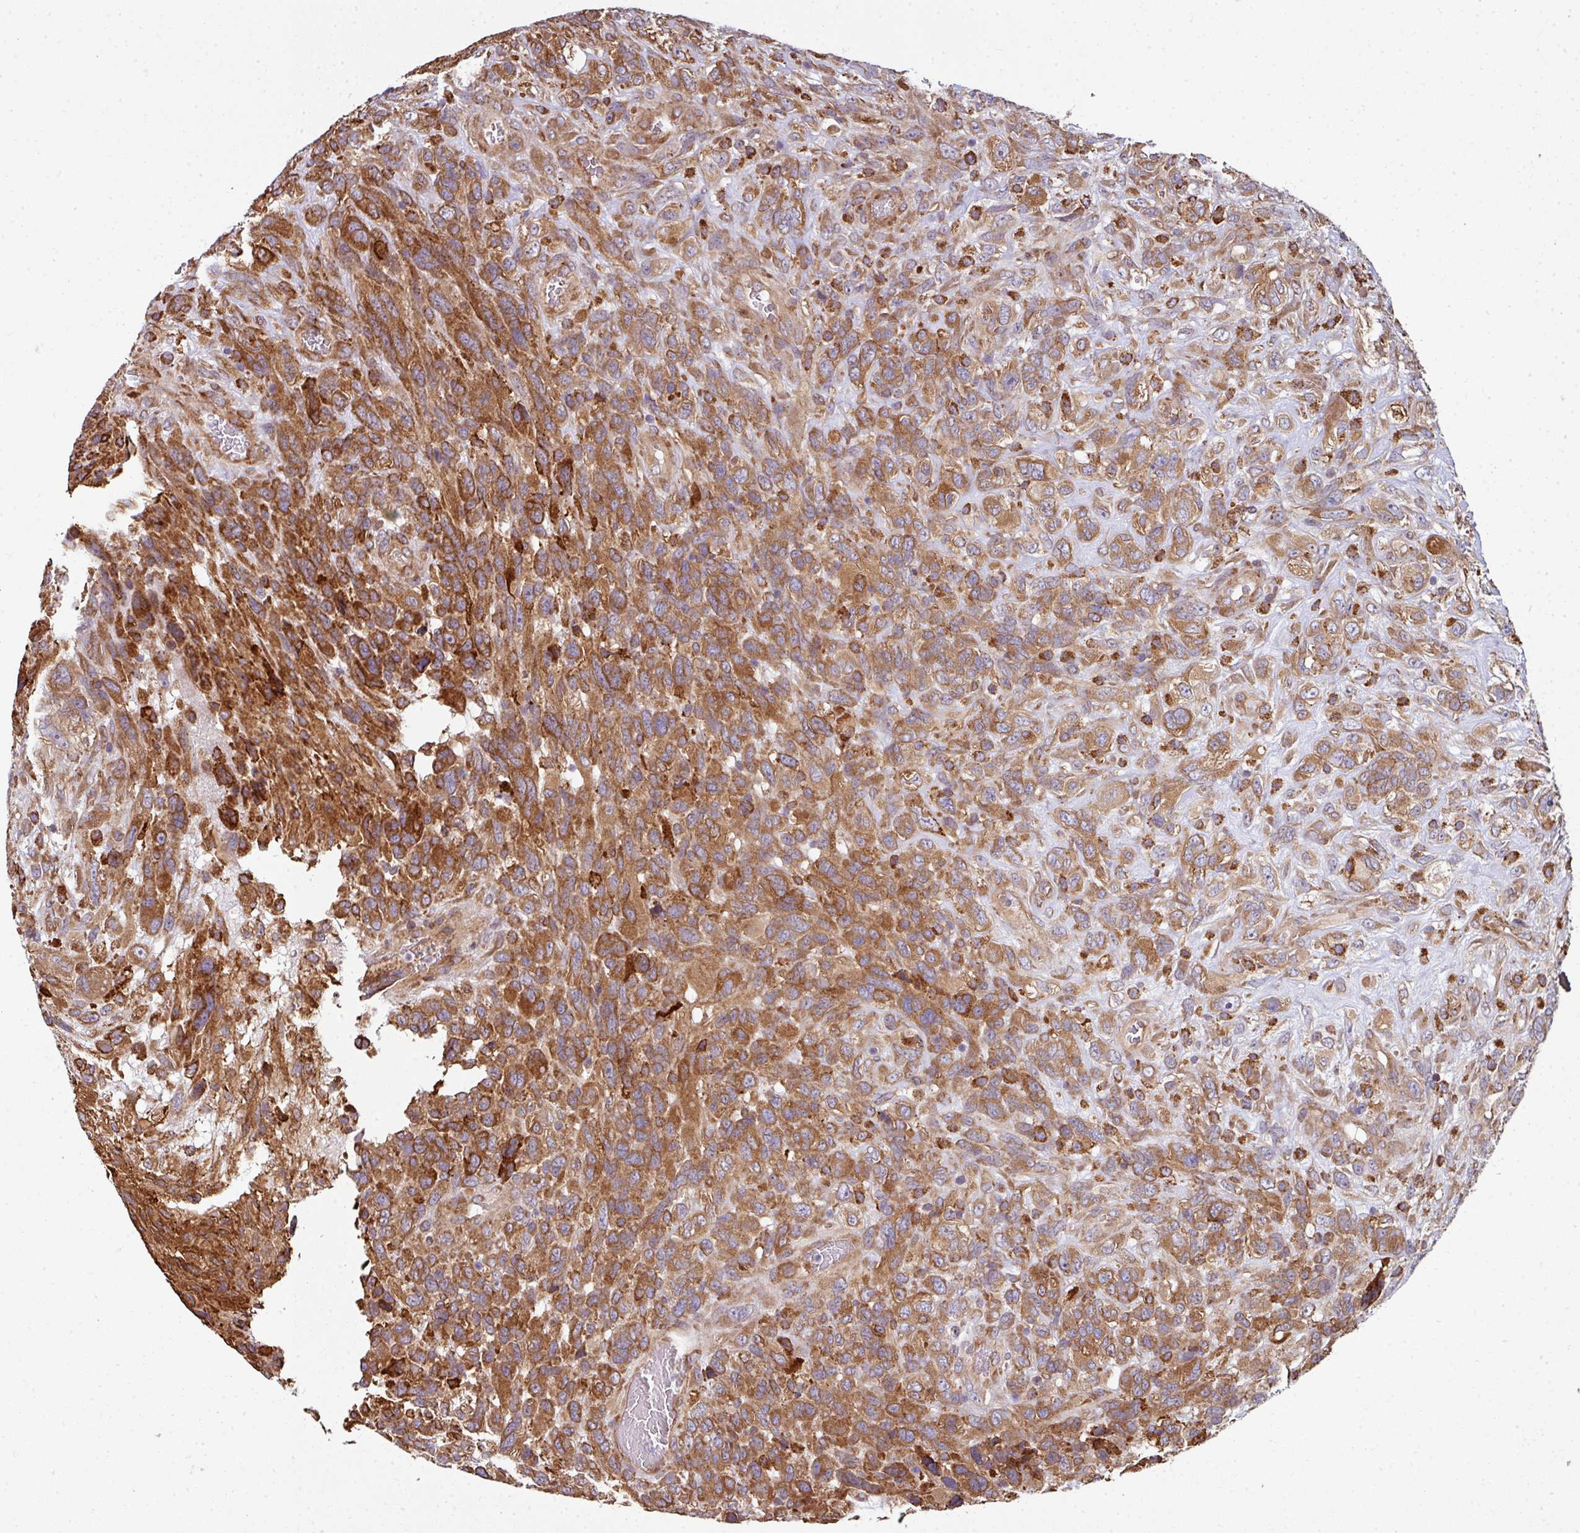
{"staining": {"intensity": "moderate", "quantity": ">75%", "location": "cytoplasmic/membranous"}, "tissue": "glioma", "cell_type": "Tumor cells", "image_type": "cancer", "snomed": [{"axis": "morphology", "description": "Glioma, malignant, High grade"}, {"axis": "topography", "description": "Brain"}], "caption": "IHC of malignant glioma (high-grade) exhibits medium levels of moderate cytoplasmic/membranous staining in approximately >75% of tumor cells.", "gene": "FAT4", "patient": {"sex": "male", "age": 61}}